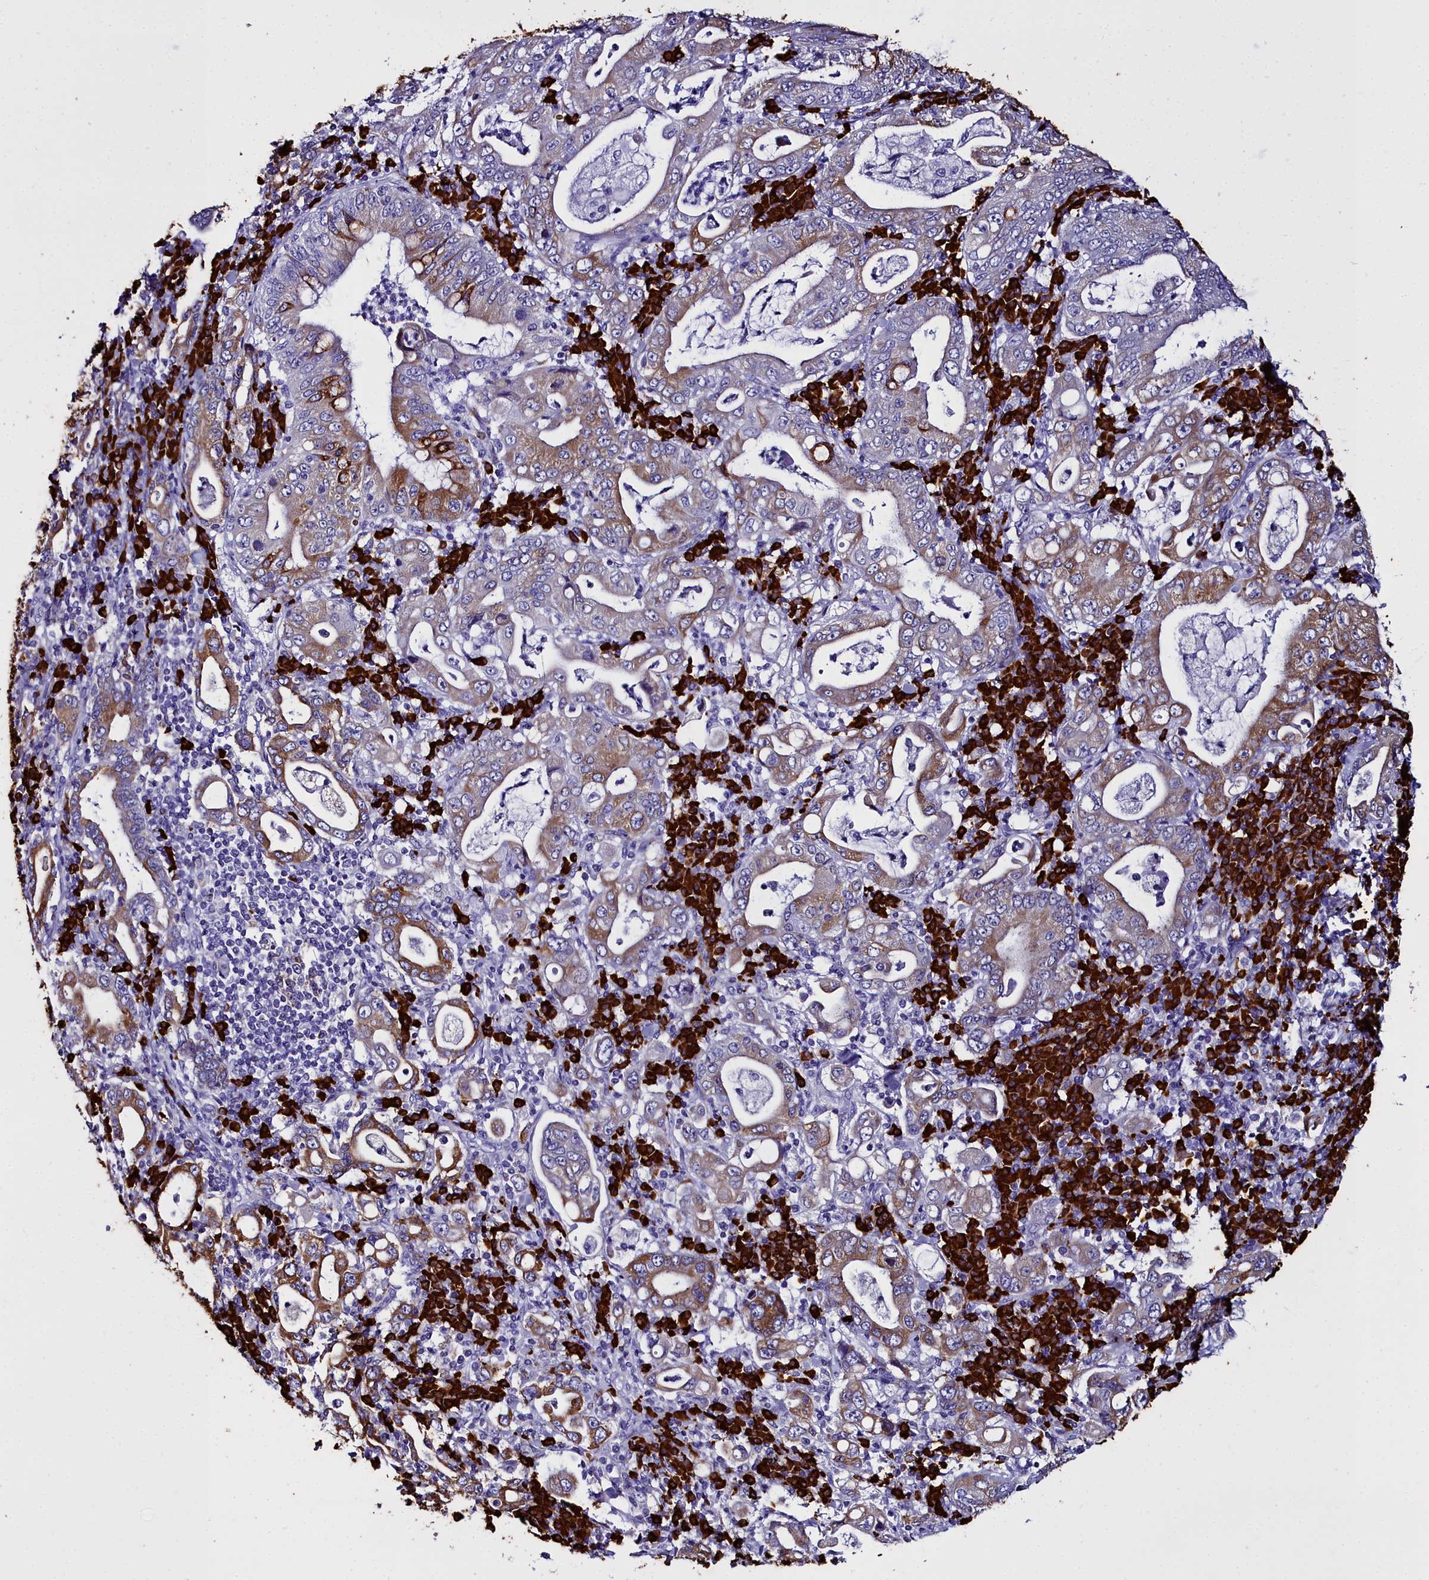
{"staining": {"intensity": "moderate", "quantity": "25%-75%", "location": "cytoplasmic/membranous"}, "tissue": "stomach cancer", "cell_type": "Tumor cells", "image_type": "cancer", "snomed": [{"axis": "morphology", "description": "Normal tissue, NOS"}, {"axis": "morphology", "description": "Adenocarcinoma, NOS"}, {"axis": "topography", "description": "Esophagus"}, {"axis": "topography", "description": "Stomach, upper"}, {"axis": "topography", "description": "Peripheral nerve tissue"}], "caption": "Protein expression analysis of adenocarcinoma (stomach) reveals moderate cytoplasmic/membranous positivity in approximately 25%-75% of tumor cells.", "gene": "TXNDC5", "patient": {"sex": "male", "age": 62}}